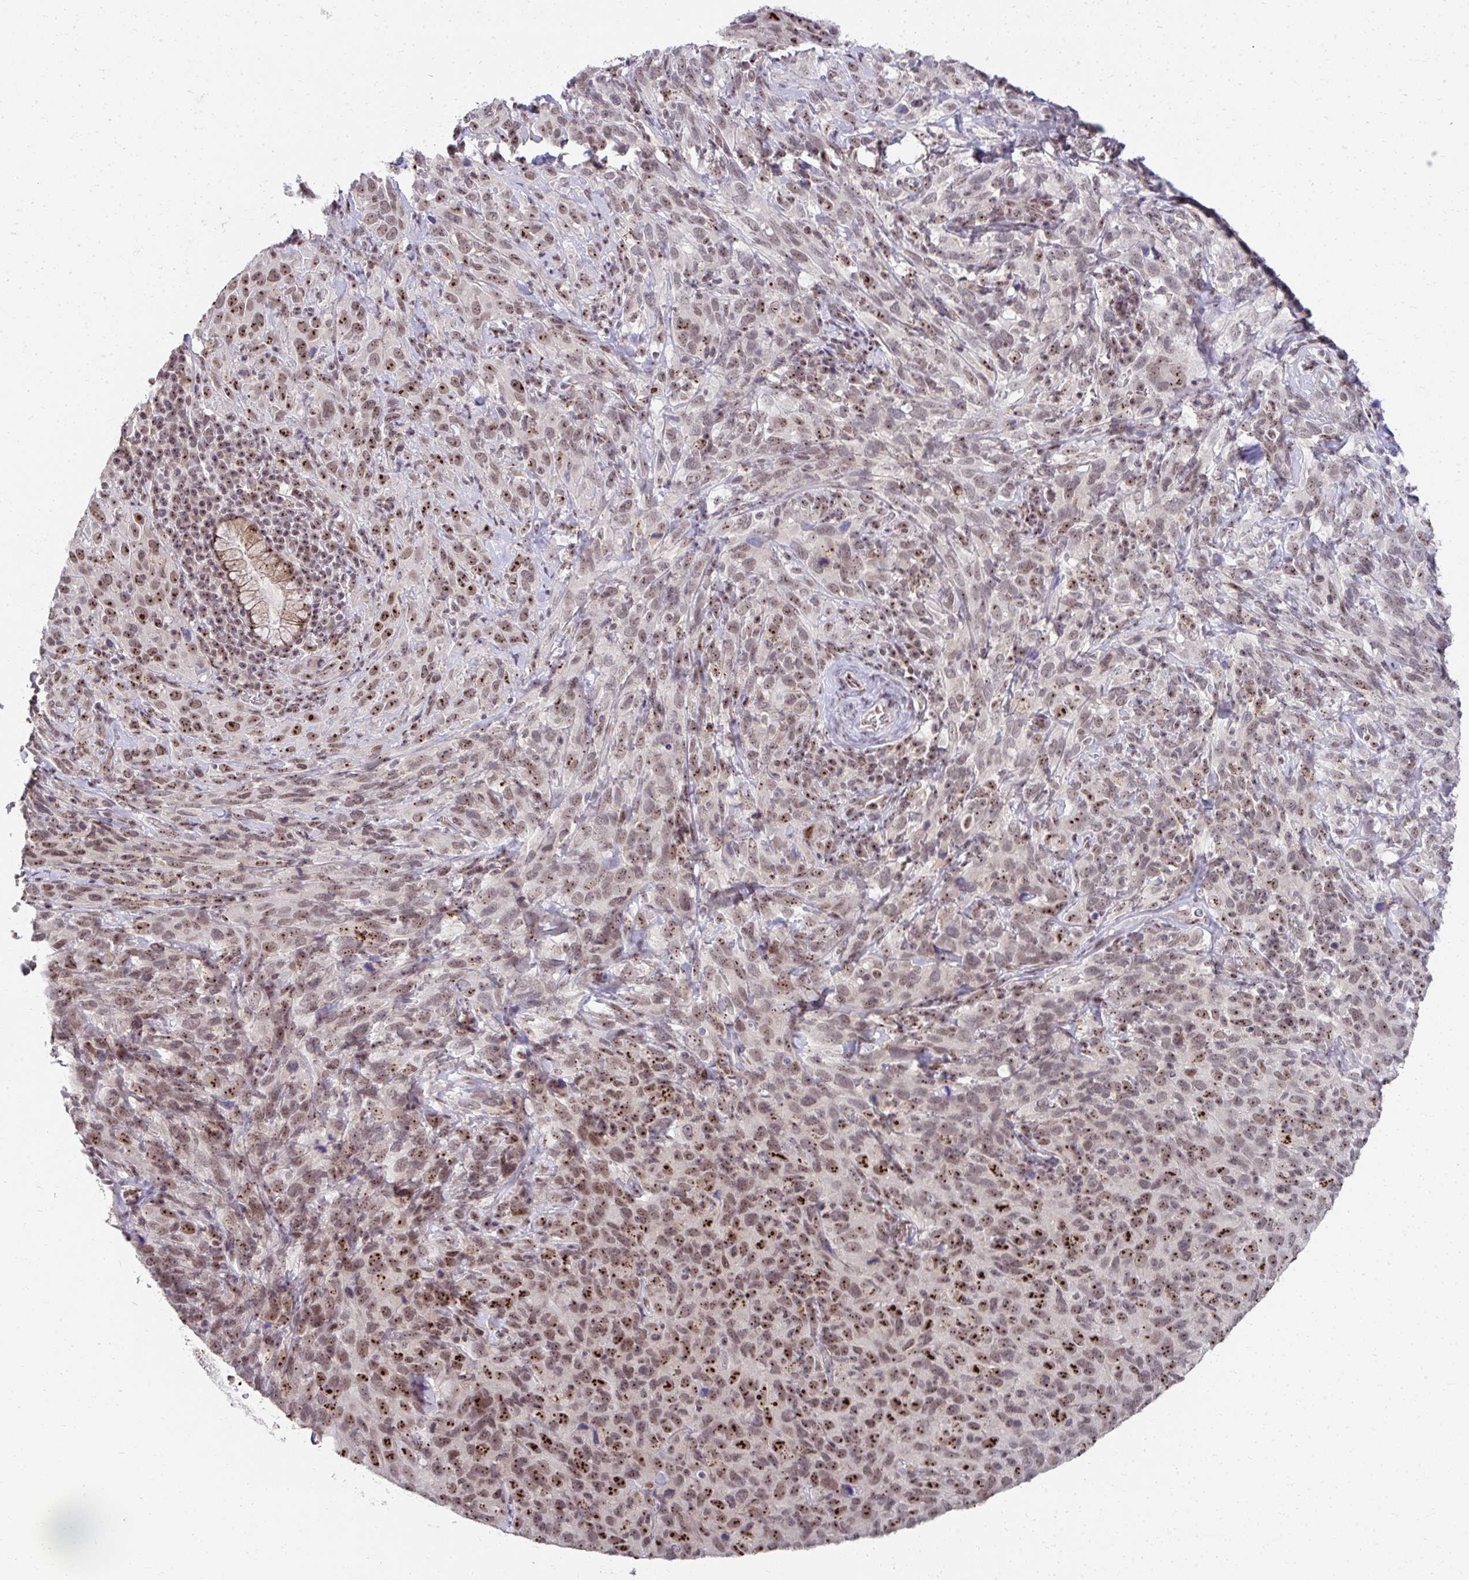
{"staining": {"intensity": "strong", "quantity": "<25%", "location": "nuclear"}, "tissue": "cervical cancer", "cell_type": "Tumor cells", "image_type": "cancer", "snomed": [{"axis": "morphology", "description": "Normal tissue, NOS"}, {"axis": "morphology", "description": "Squamous cell carcinoma, NOS"}, {"axis": "topography", "description": "Cervix"}], "caption": "The photomicrograph displays immunohistochemical staining of cervical cancer. There is strong nuclear expression is seen in about <25% of tumor cells. The staining is performed using DAB brown chromogen to label protein expression. The nuclei are counter-stained blue using hematoxylin.", "gene": "HIRA", "patient": {"sex": "female", "age": 51}}